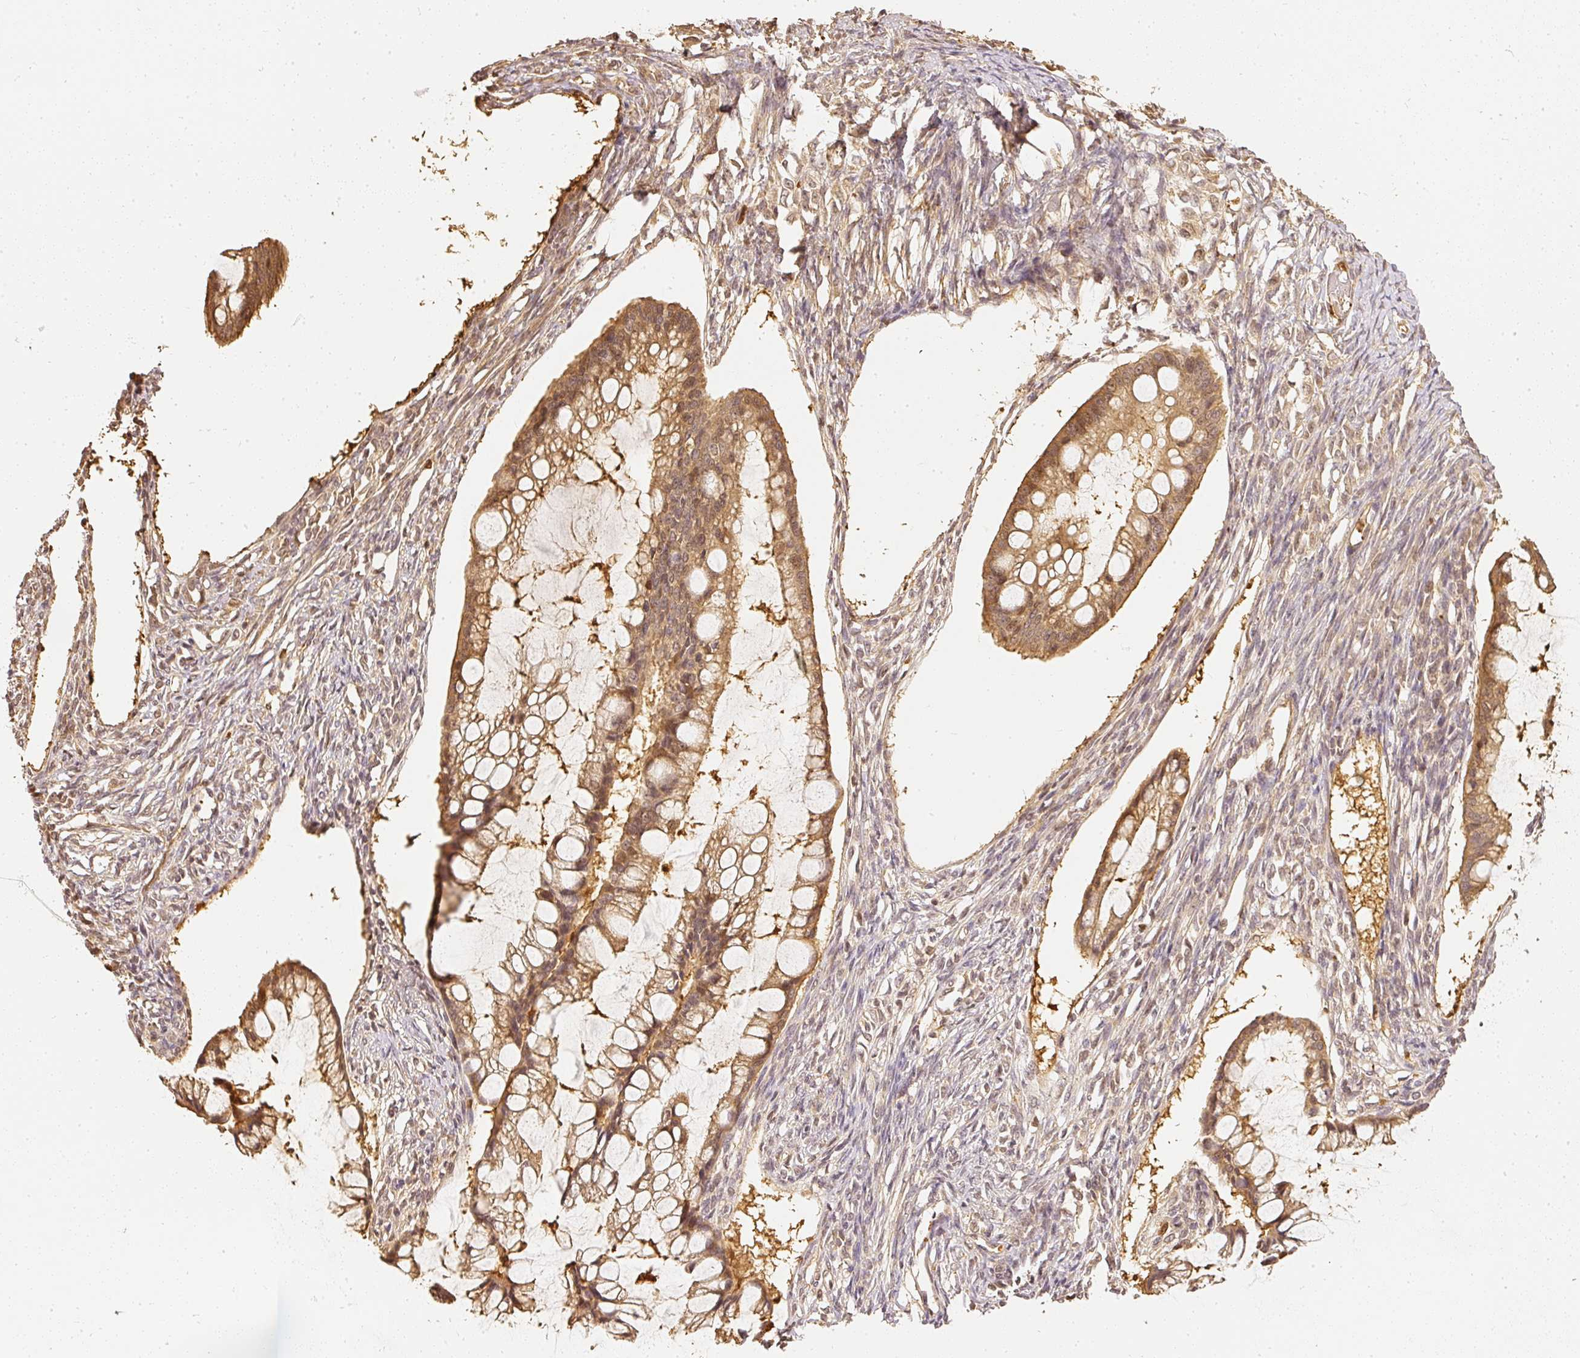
{"staining": {"intensity": "moderate", "quantity": ">75%", "location": "cytoplasmic/membranous,nuclear"}, "tissue": "ovarian cancer", "cell_type": "Tumor cells", "image_type": "cancer", "snomed": [{"axis": "morphology", "description": "Cystadenocarcinoma, mucinous, NOS"}, {"axis": "topography", "description": "Ovary"}], "caption": "Ovarian cancer stained with DAB (3,3'-diaminobenzidine) IHC displays medium levels of moderate cytoplasmic/membranous and nuclear expression in about >75% of tumor cells.", "gene": "PFN1", "patient": {"sex": "female", "age": 73}}